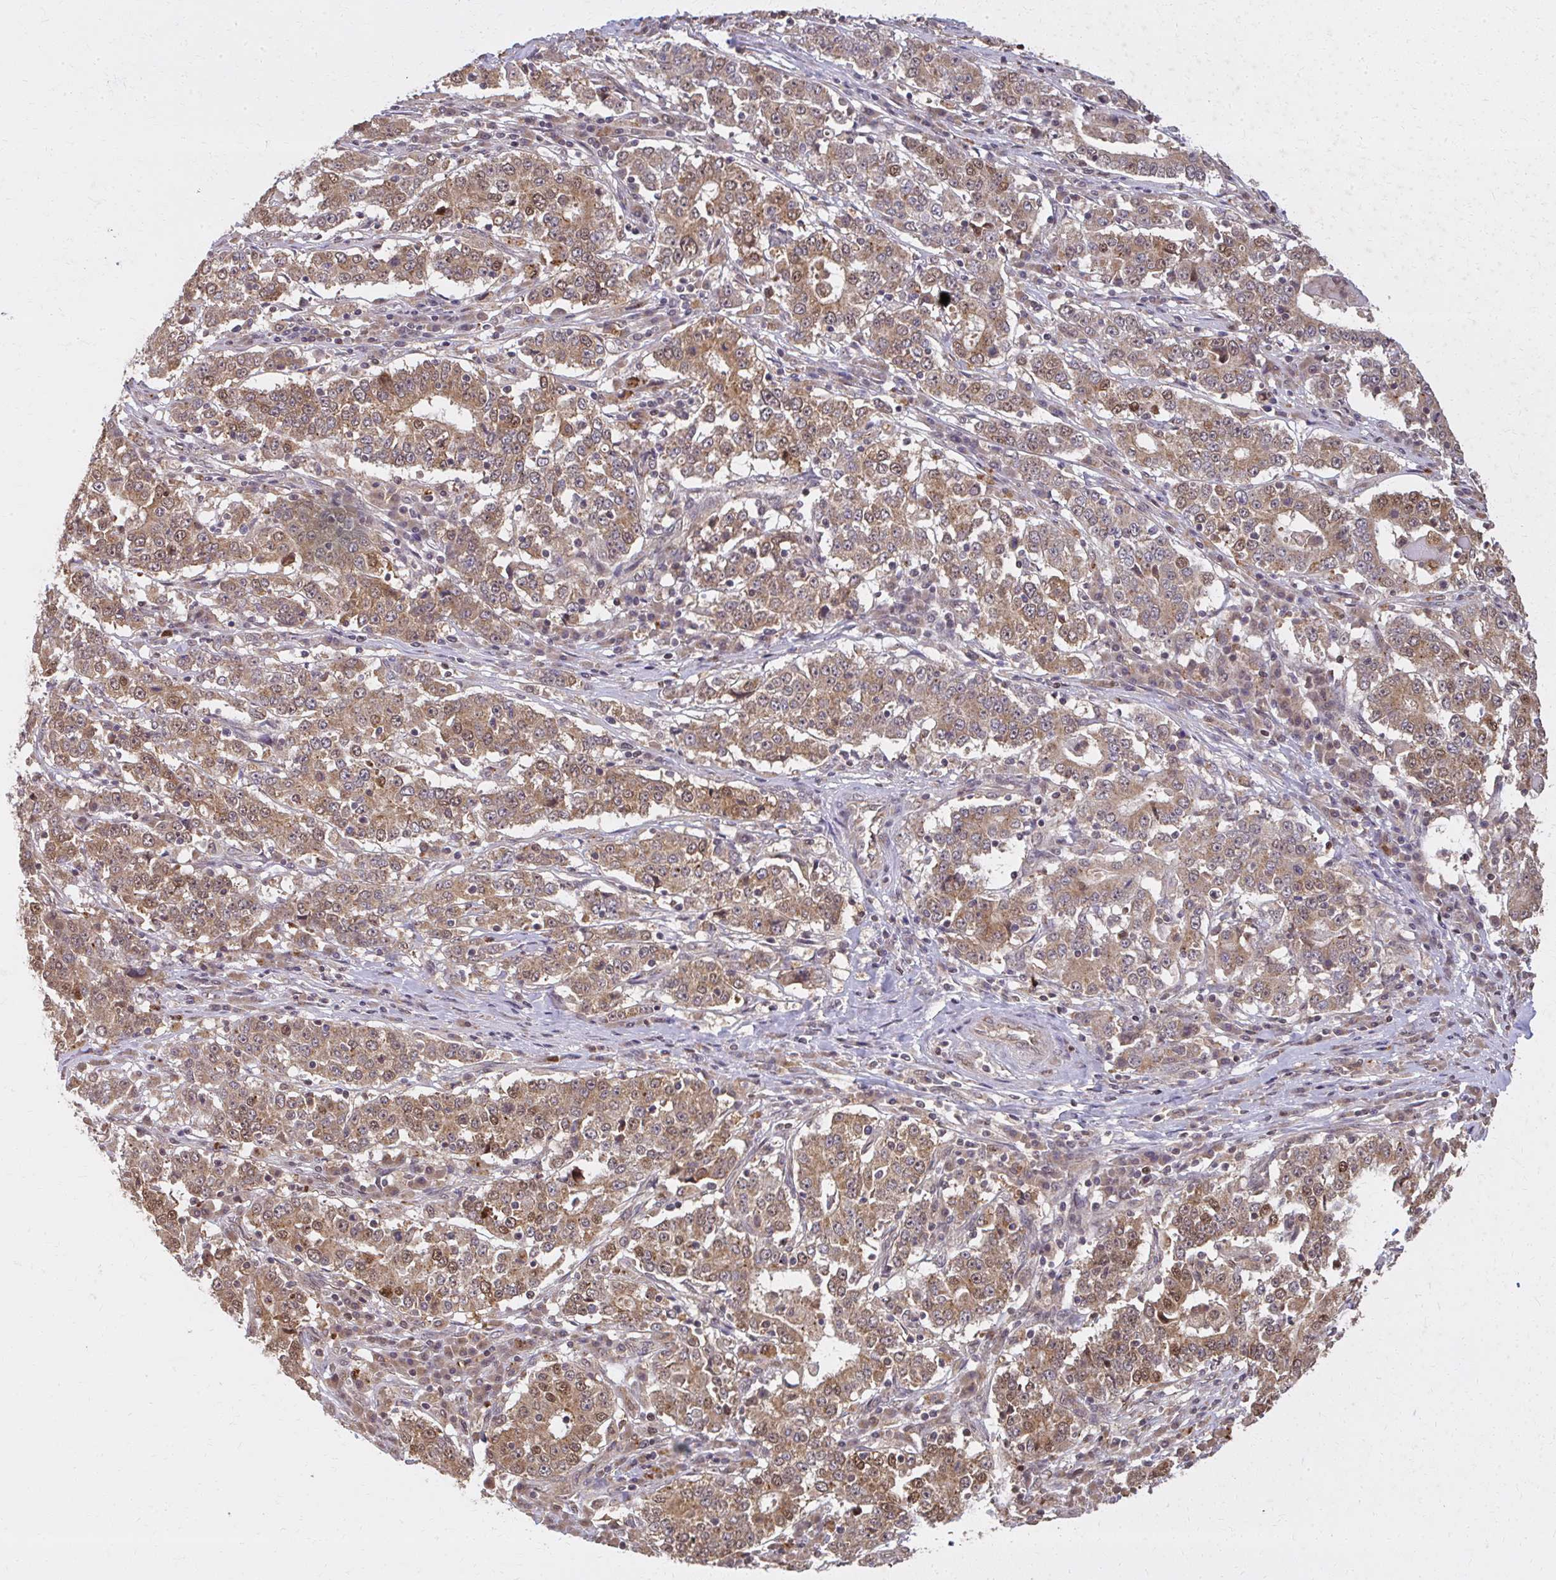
{"staining": {"intensity": "moderate", "quantity": ">75%", "location": "cytoplasmic/membranous,nuclear"}, "tissue": "stomach cancer", "cell_type": "Tumor cells", "image_type": "cancer", "snomed": [{"axis": "morphology", "description": "Adenocarcinoma, NOS"}, {"axis": "topography", "description": "Stomach"}], "caption": "Stomach cancer (adenocarcinoma) stained with immunohistochemistry demonstrates moderate cytoplasmic/membranous and nuclear staining in approximately >75% of tumor cells. Nuclei are stained in blue.", "gene": "LARS2", "patient": {"sex": "male", "age": 59}}